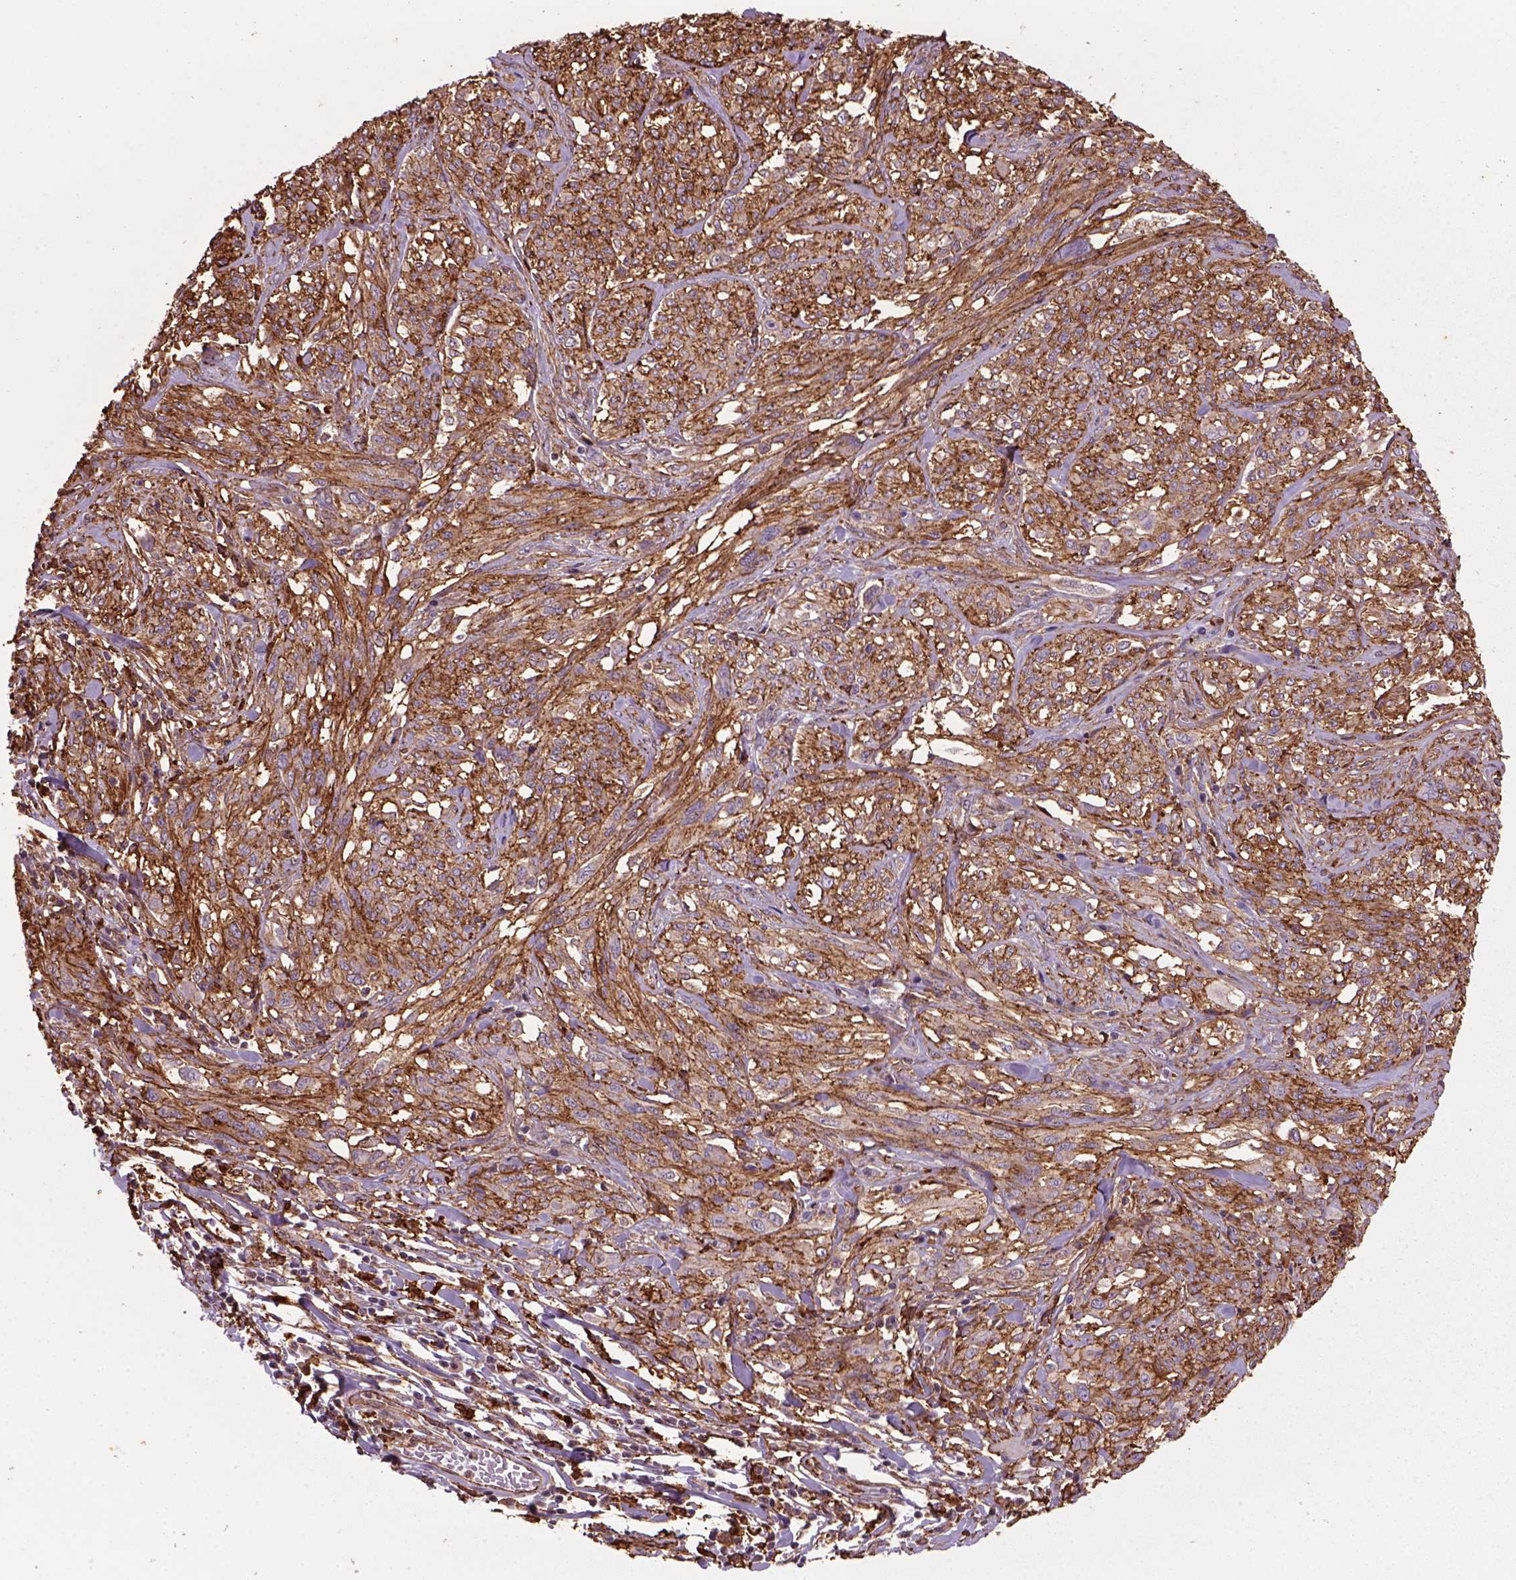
{"staining": {"intensity": "strong", "quantity": ">75%", "location": "cytoplasmic/membranous"}, "tissue": "melanoma", "cell_type": "Tumor cells", "image_type": "cancer", "snomed": [{"axis": "morphology", "description": "Malignant melanoma, NOS"}, {"axis": "topography", "description": "Skin"}], "caption": "Protein staining demonstrates strong cytoplasmic/membranous staining in about >75% of tumor cells in melanoma.", "gene": "MARCKS", "patient": {"sex": "female", "age": 91}}